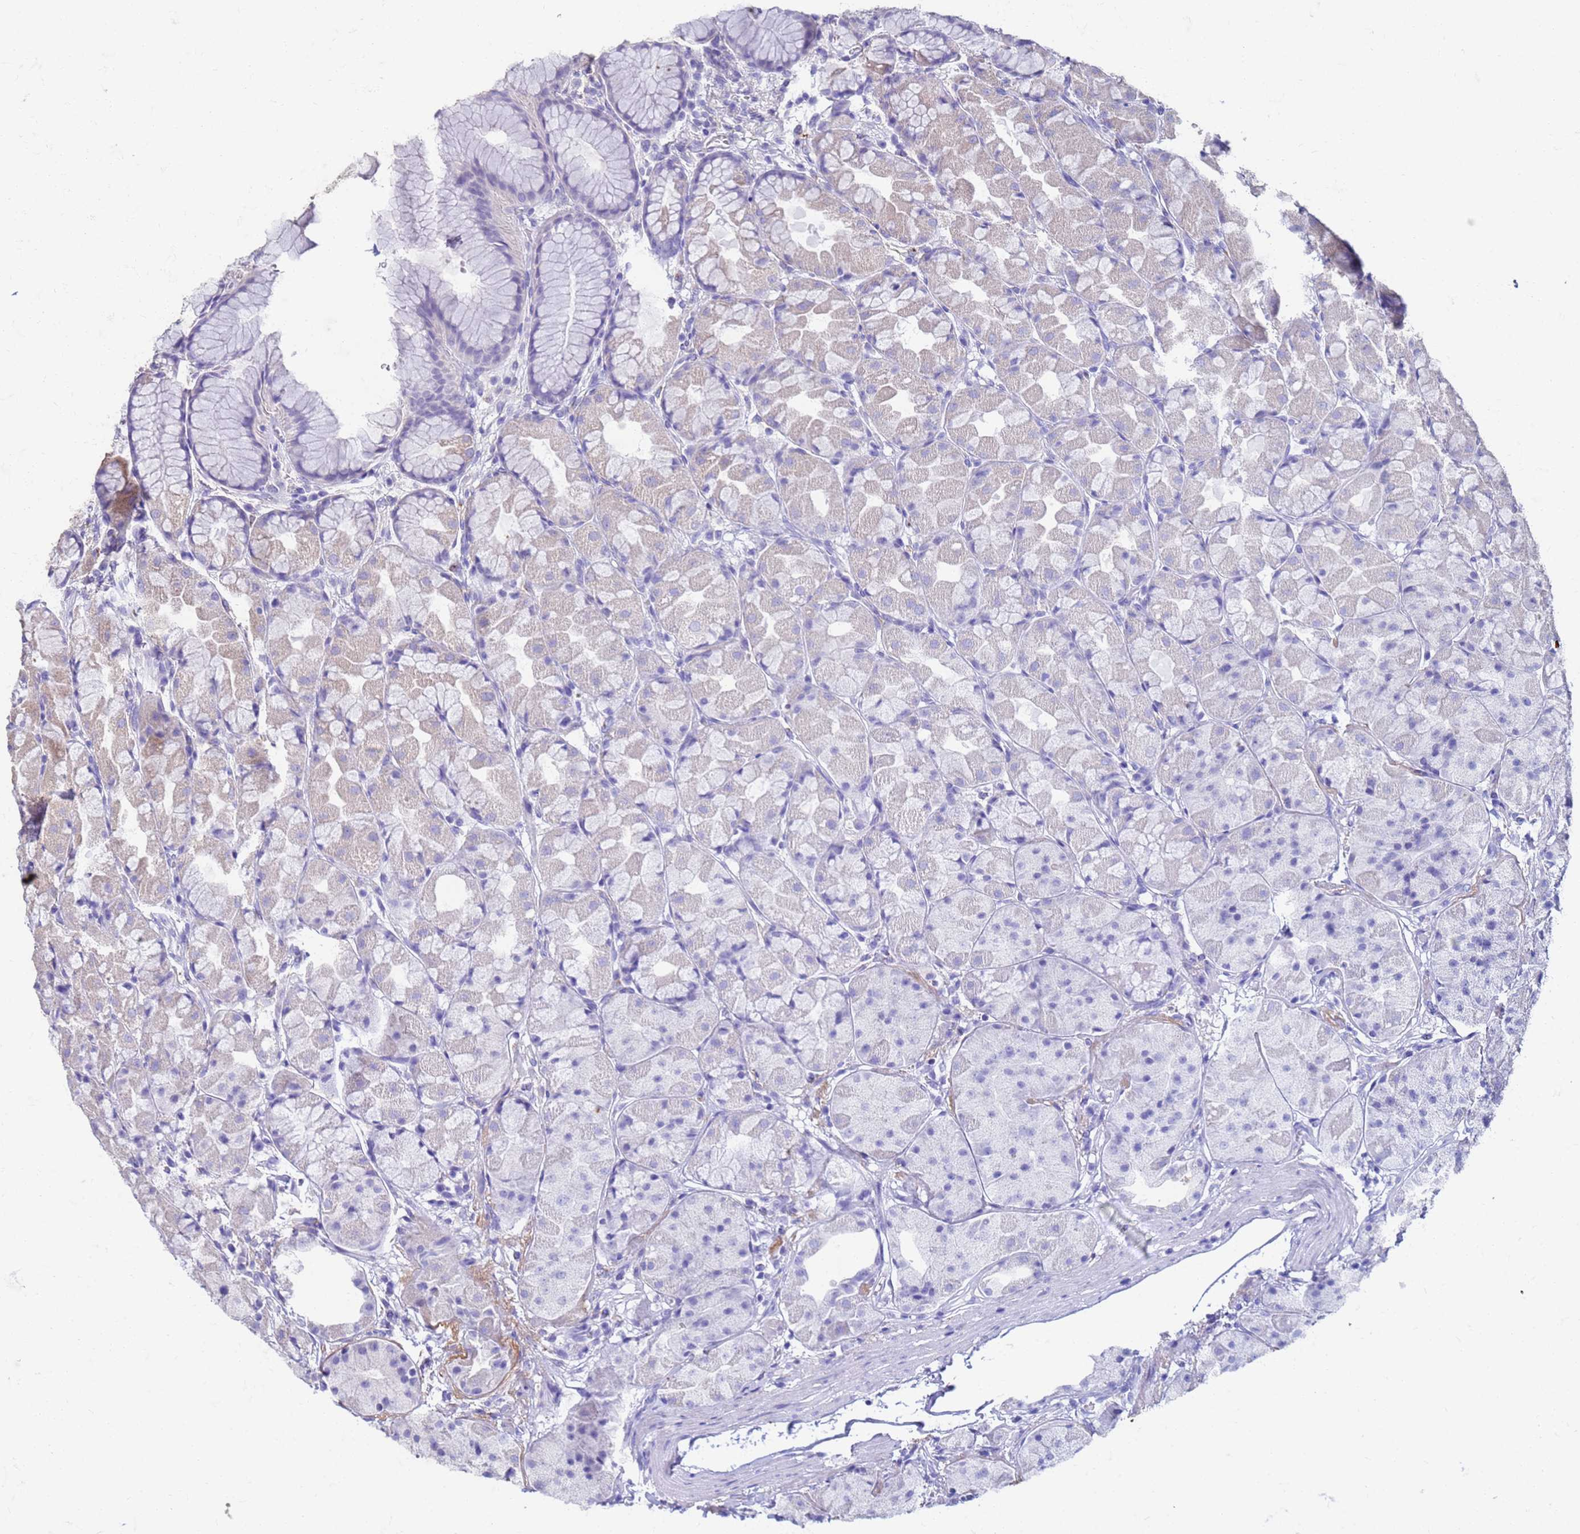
{"staining": {"intensity": "negative", "quantity": "none", "location": "none"}, "tissue": "stomach", "cell_type": "Glandular cells", "image_type": "normal", "snomed": [{"axis": "morphology", "description": "Normal tissue, NOS"}, {"axis": "topography", "description": "Stomach"}], "caption": "An immunohistochemistry micrograph of unremarkable stomach is shown. There is no staining in glandular cells of stomach.", "gene": "SLC25A15", "patient": {"sex": "male", "age": 57}}